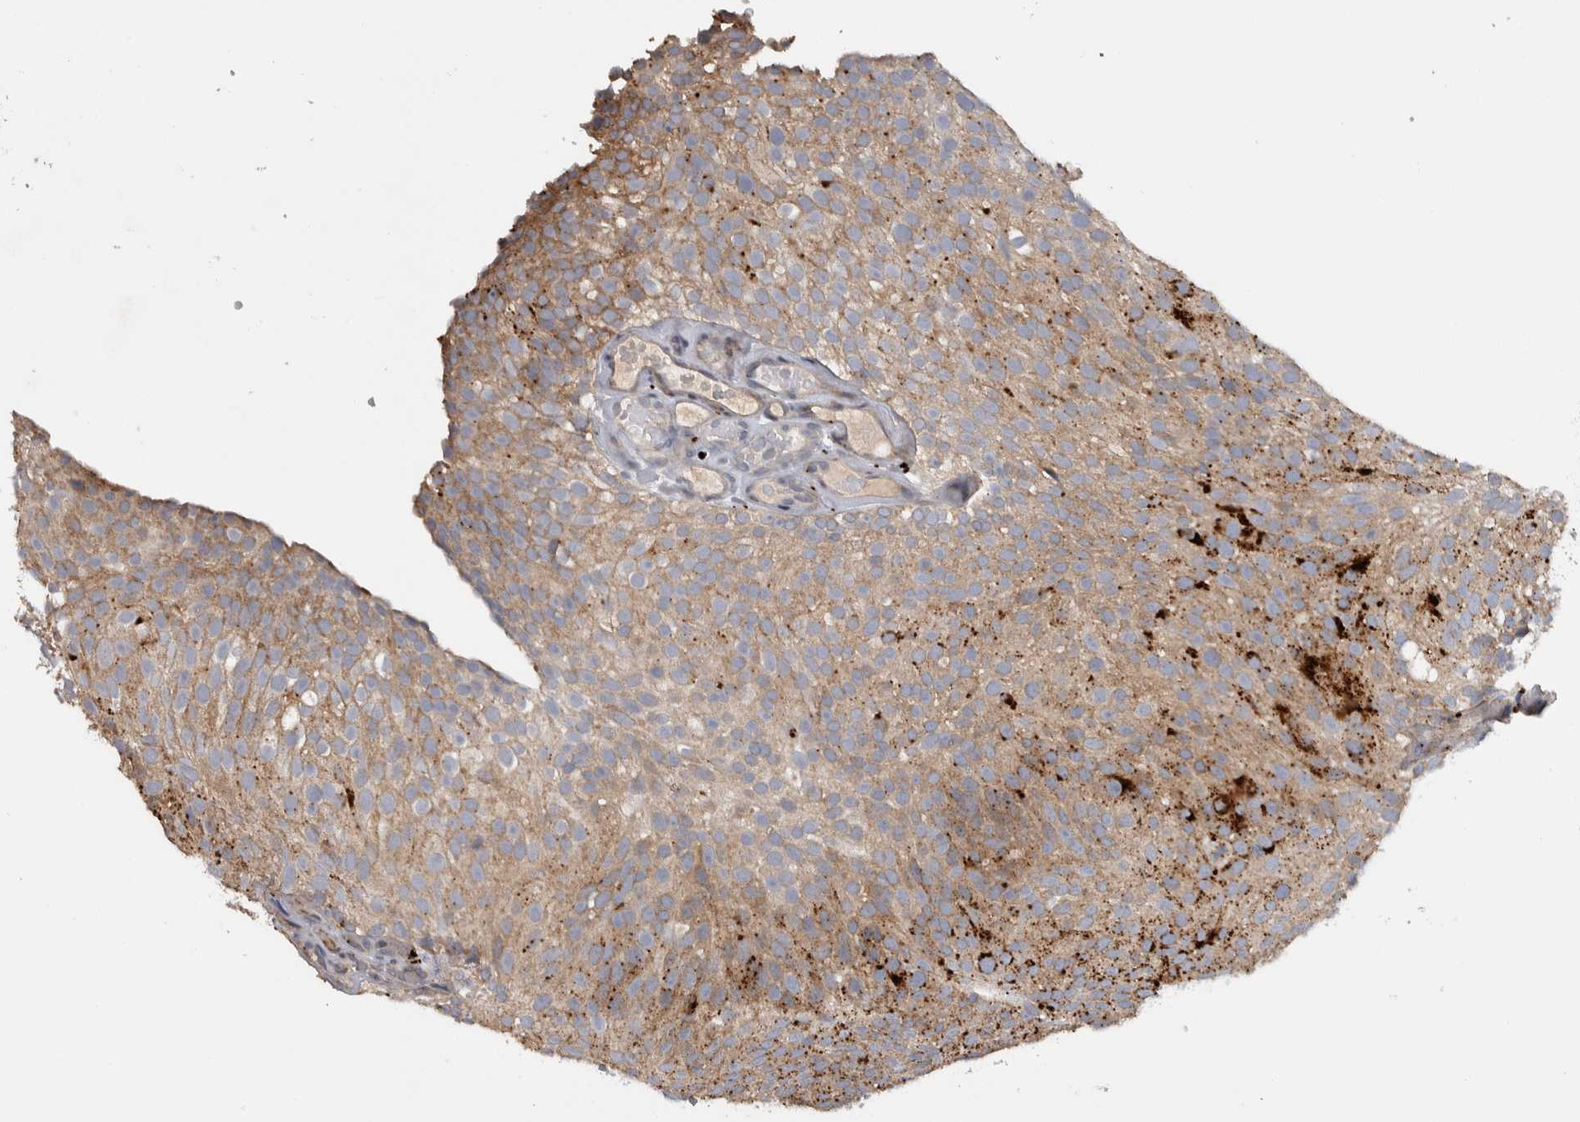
{"staining": {"intensity": "moderate", "quantity": ">75%", "location": "cytoplasmic/membranous"}, "tissue": "urothelial cancer", "cell_type": "Tumor cells", "image_type": "cancer", "snomed": [{"axis": "morphology", "description": "Urothelial carcinoma, Low grade"}, {"axis": "topography", "description": "Urinary bladder"}], "caption": "Brown immunohistochemical staining in urothelial cancer displays moderate cytoplasmic/membranous staining in about >75% of tumor cells. Using DAB (brown) and hematoxylin (blue) stains, captured at high magnification using brightfield microscopy.", "gene": "FAM83G", "patient": {"sex": "male", "age": 78}}